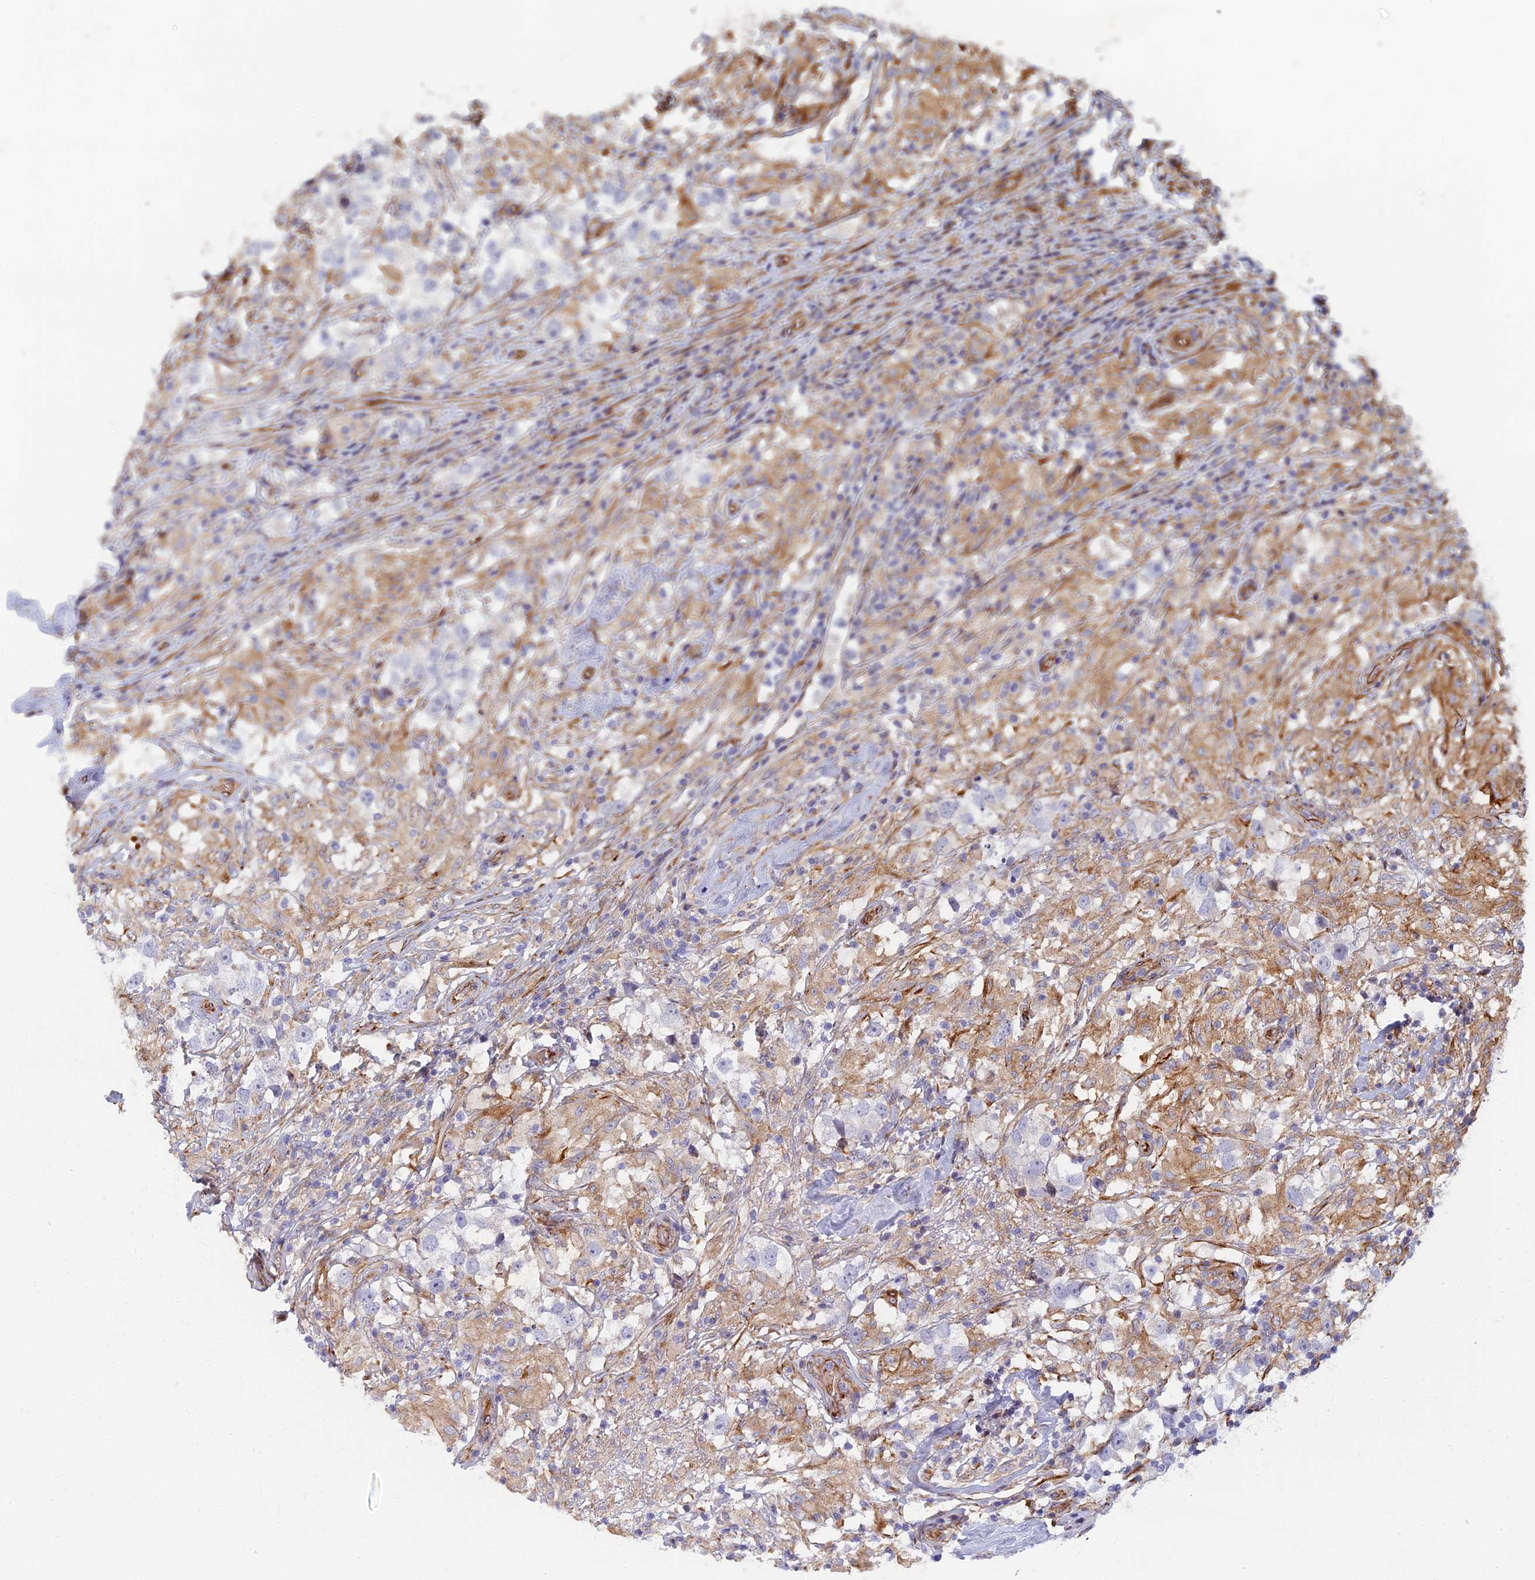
{"staining": {"intensity": "negative", "quantity": "none", "location": "none"}, "tissue": "testis cancer", "cell_type": "Tumor cells", "image_type": "cancer", "snomed": [{"axis": "morphology", "description": "Seminoma, NOS"}, {"axis": "topography", "description": "Testis"}], "caption": "Tumor cells show no significant positivity in testis cancer (seminoma).", "gene": "ABCB10", "patient": {"sex": "male", "age": 46}}